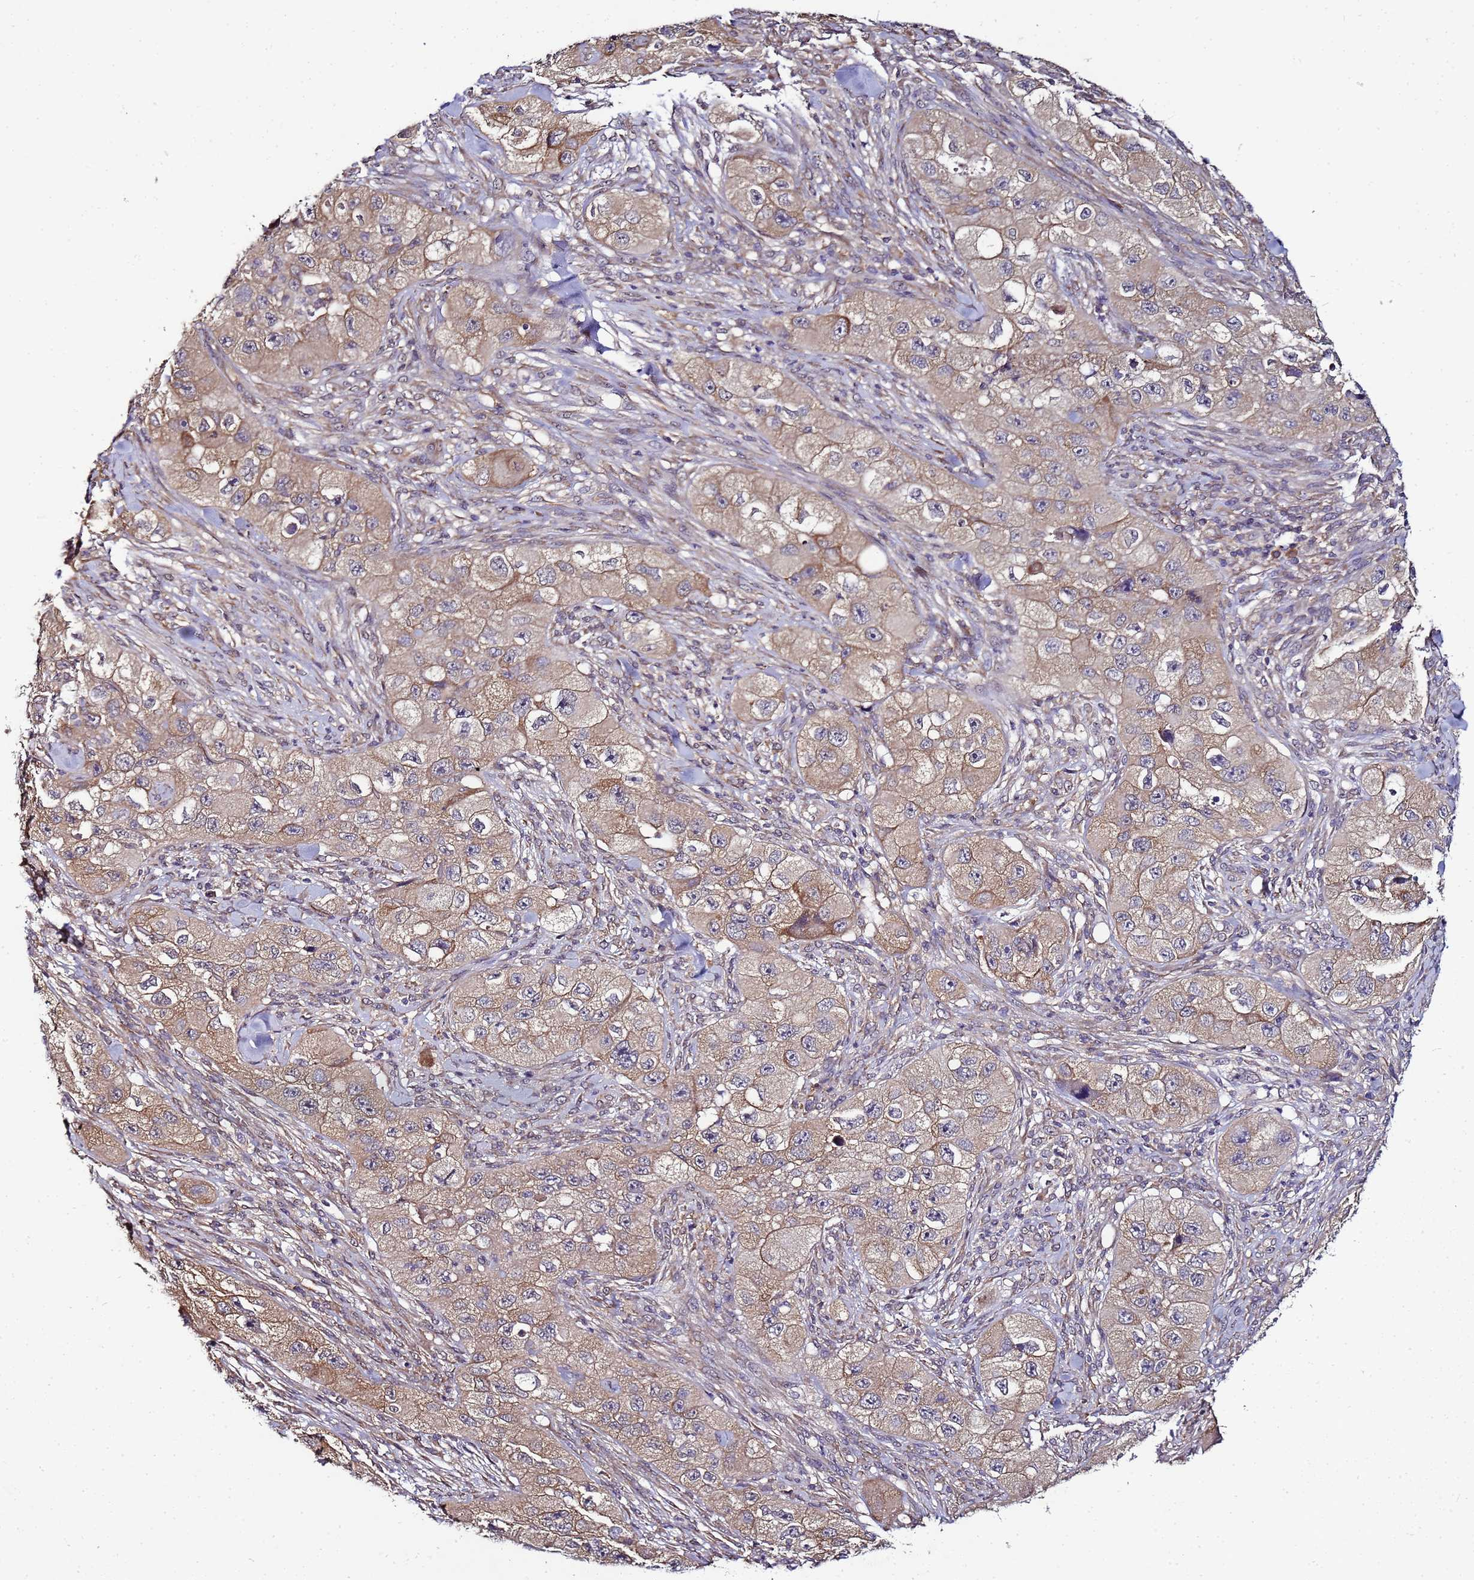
{"staining": {"intensity": "weak", "quantity": ">75%", "location": "cytoplasmic/membranous"}, "tissue": "skin cancer", "cell_type": "Tumor cells", "image_type": "cancer", "snomed": [{"axis": "morphology", "description": "Squamous cell carcinoma, NOS"}, {"axis": "topography", "description": "Skin"}, {"axis": "topography", "description": "Subcutis"}], "caption": "Tumor cells demonstrate low levels of weak cytoplasmic/membranous staining in approximately >75% of cells in skin cancer (squamous cell carcinoma).", "gene": "ANKRD17", "patient": {"sex": "male", "age": 73}}